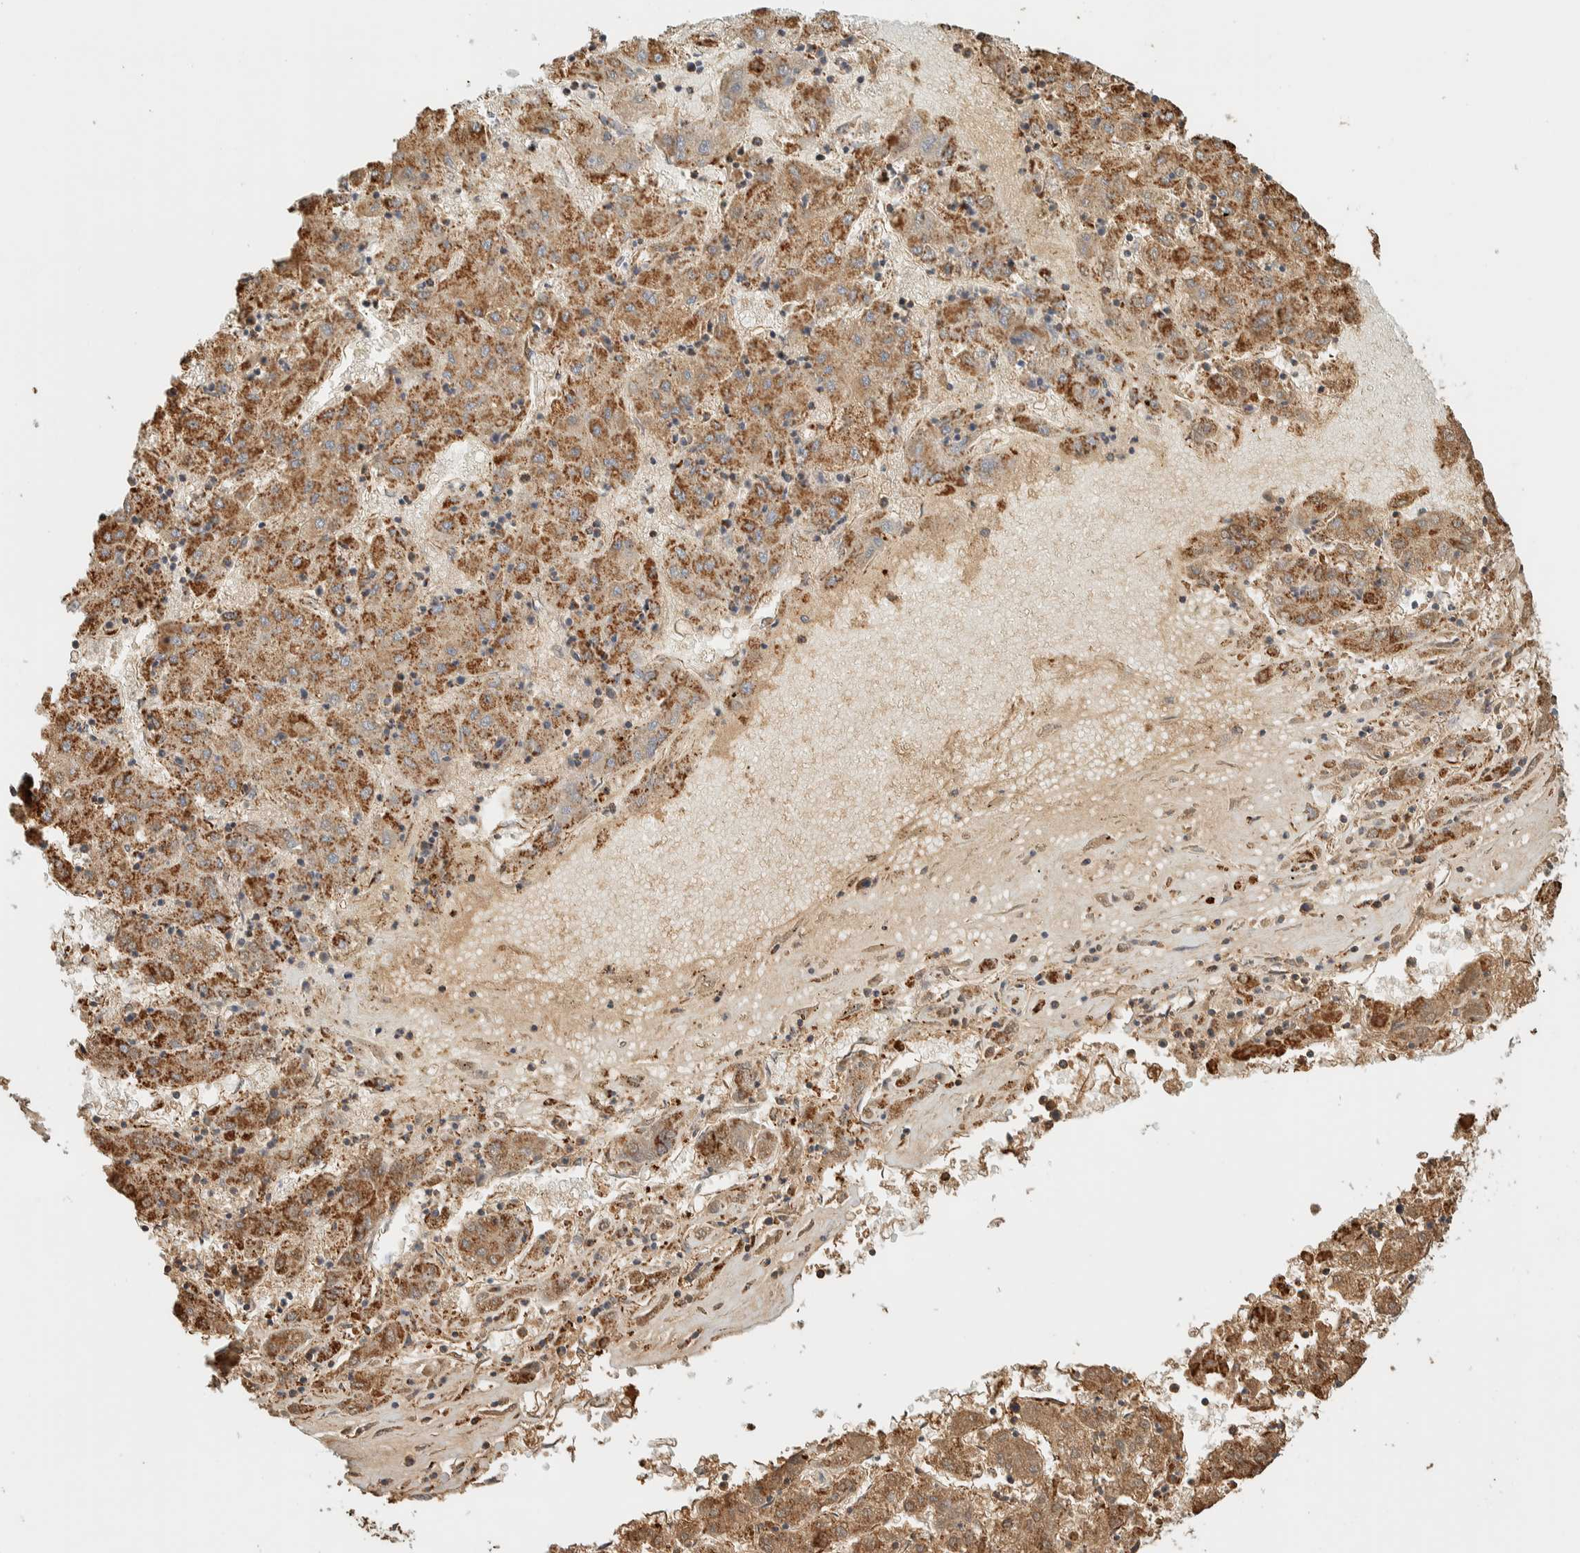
{"staining": {"intensity": "moderate", "quantity": ">75%", "location": "cytoplasmic/membranous"}, "tissue": "liver cancer", "cell_type": "Tumor cells", "image_type": "cancer", "snomed": [{"axis": "morphology", "description": "Carcinoma, Hepatocellular, NOS"}, {"axis": "topography", "description": "Liver"}], "caption": "Immunohistochemical staining of human hepatocellular carcinoma (liver) exhibits medium levels of moderate cytoplasmic/membranous protein staining in approximately >75% of tumor cells.", "gene": "ZNF454", "patient": {"sex": "male", "age": 72}}